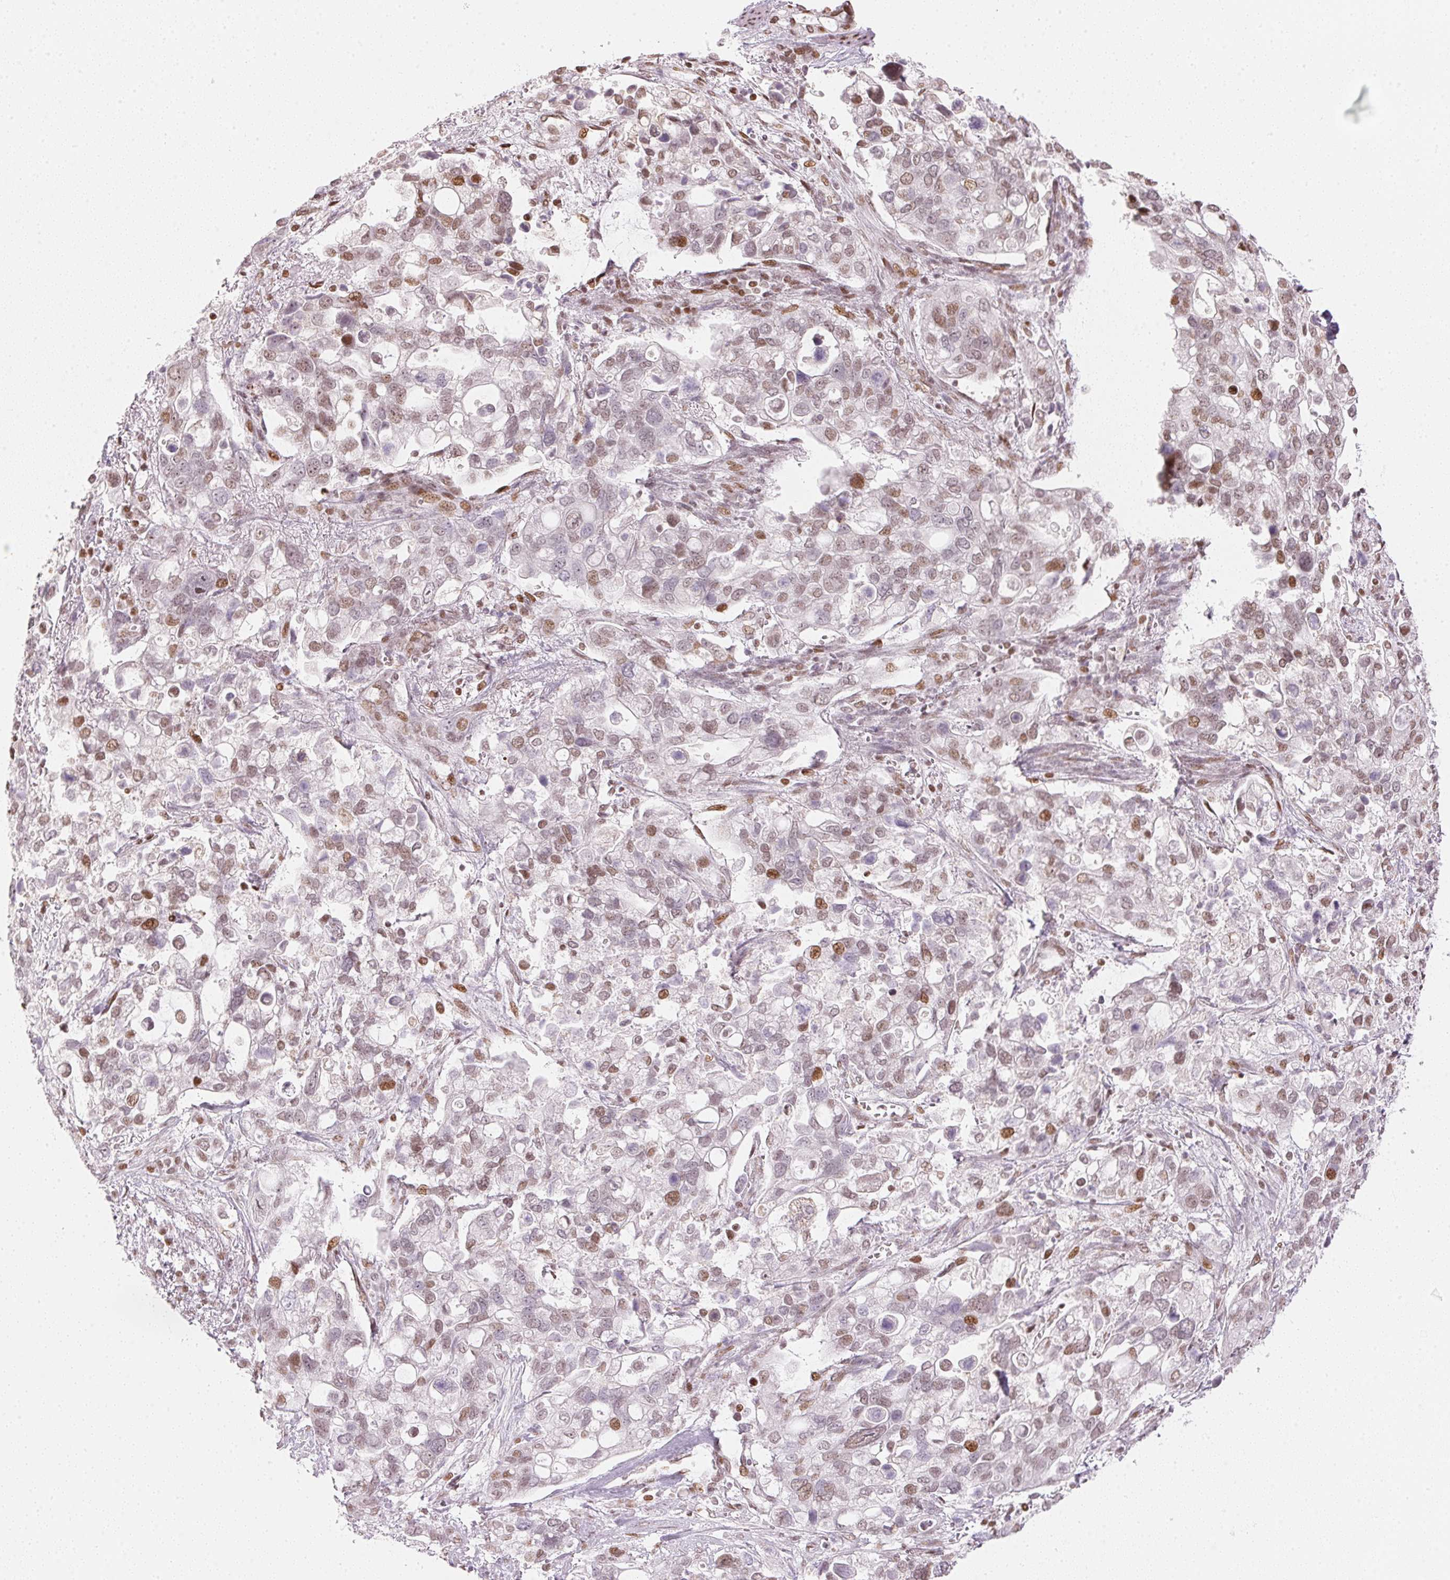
{"staining": {"intensity": "moderate", "quantity": "<25%", "location": "nuclear"}, "tissue": "stomach cancer", "cell_type": "Tumor cells", "image_type": "cancer", "snomed": [{"axis": "morphology", "description": "Adenocarcinoma, NOS"}, {"axis": "topography", "description": "Stomach, upper"}], "caption": "Immunohistochemical staining of human stomach cancer reveals moderate nuclear protein positivity in about <25% of tumor cells.", "gene": "KAT6A", "patient": {"sex": "female", "age": 81}}